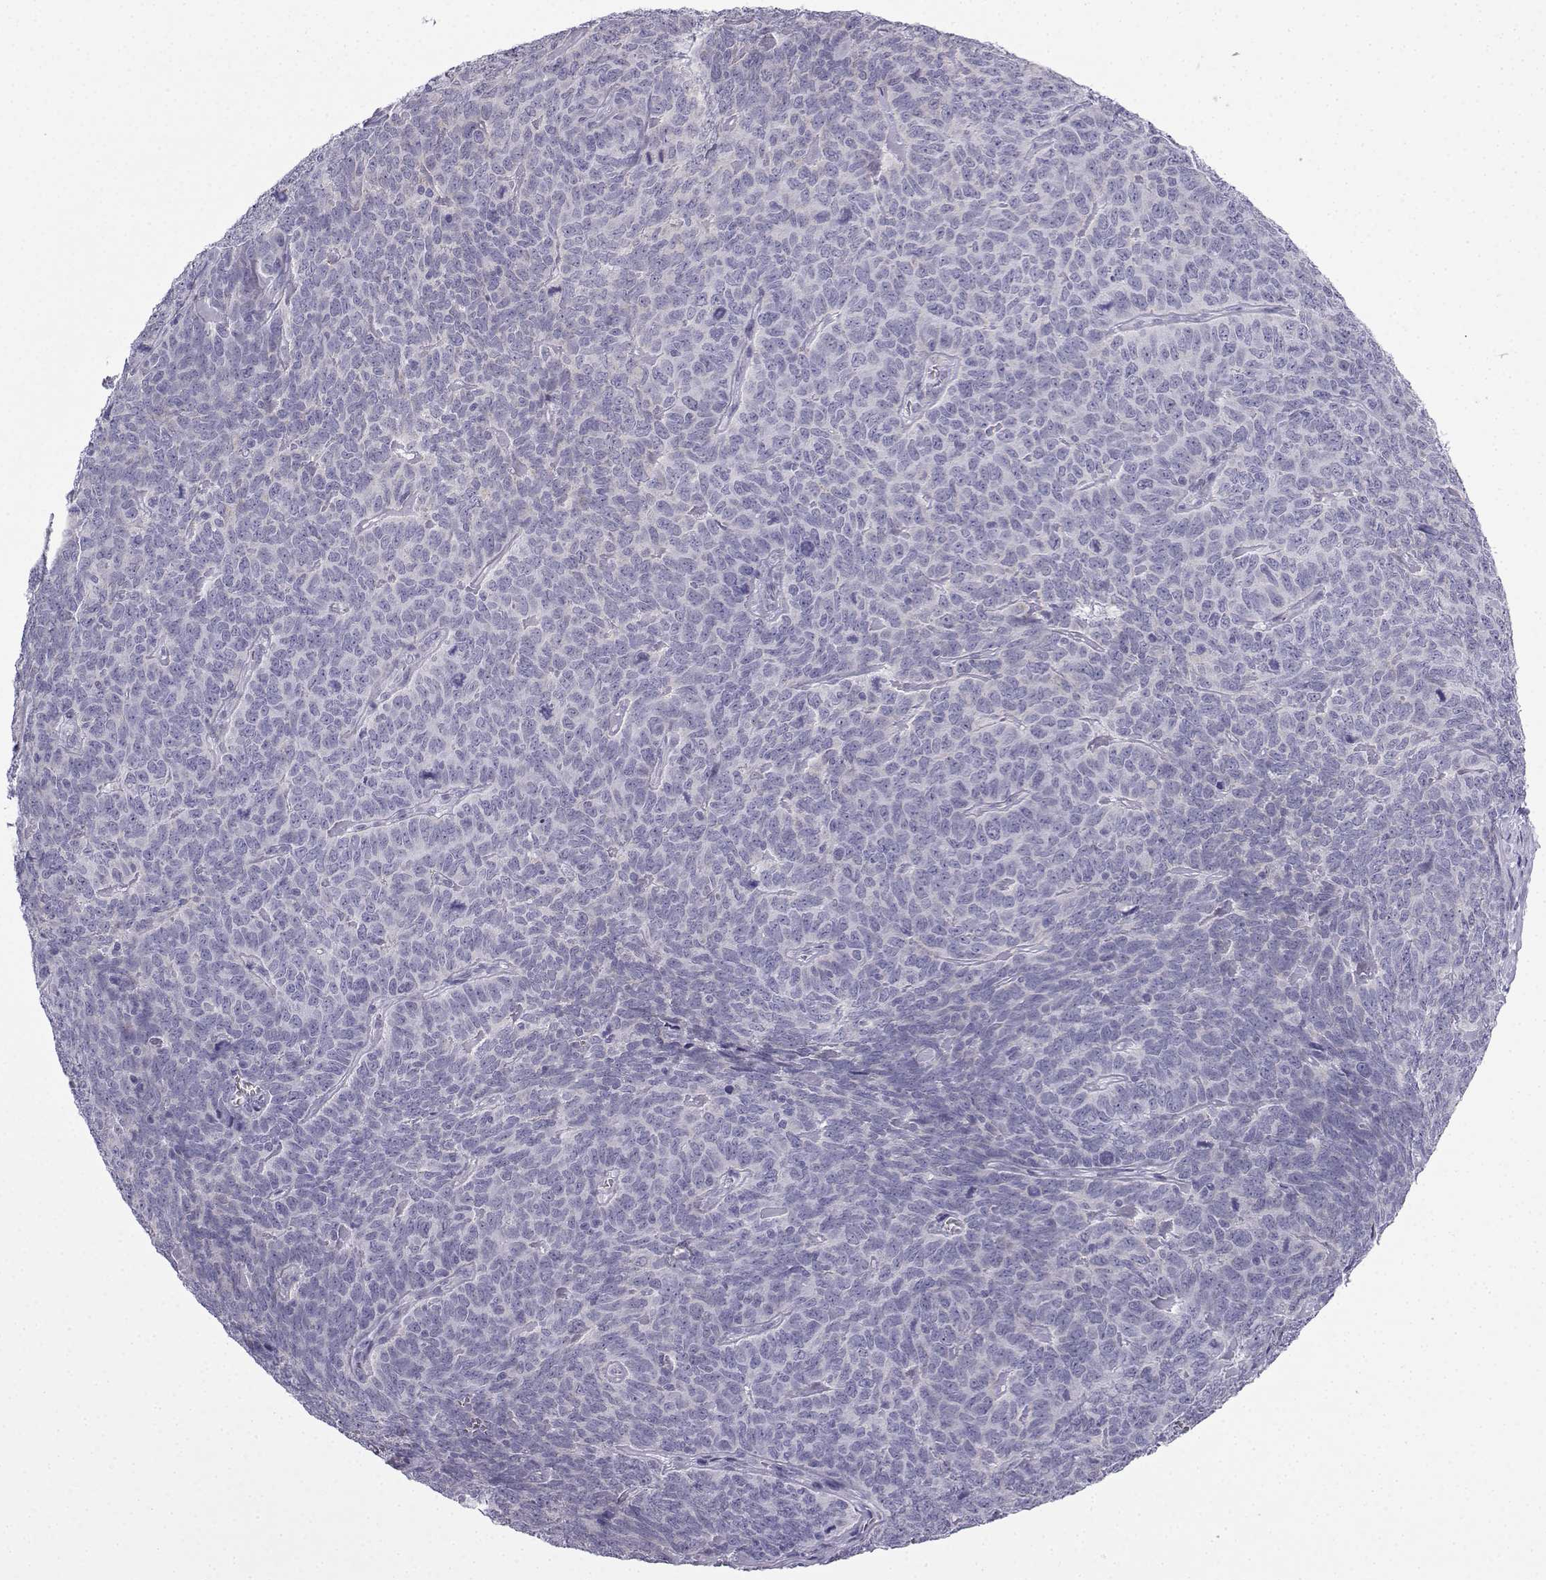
{"staining": {"intensity": "negative", "quantity": "none", "location": "none"}, "tissue": "skin cancer", "cell_type": "Tumor cells", "image_type": "cancer", "snomed": [{"axis": "morphology", "description": "Squamous cell carcinoma, NOS"}, {"axis": "topography", "description": "Skin"}, {"axis": "topography", "description": "Anal"}], "caption": "Skin cancer (squamous cell carcinoma) was stained to show a protein in brown. There is no significant staining in tumor cells. Brightfield microscopy of immunohistochemistry (IHC) stained with DAB (brown) and hematoxylin (blue), captured at high magnification.", "gene": "ACRBP", "patient": {"sex": "female", "age": 51}}